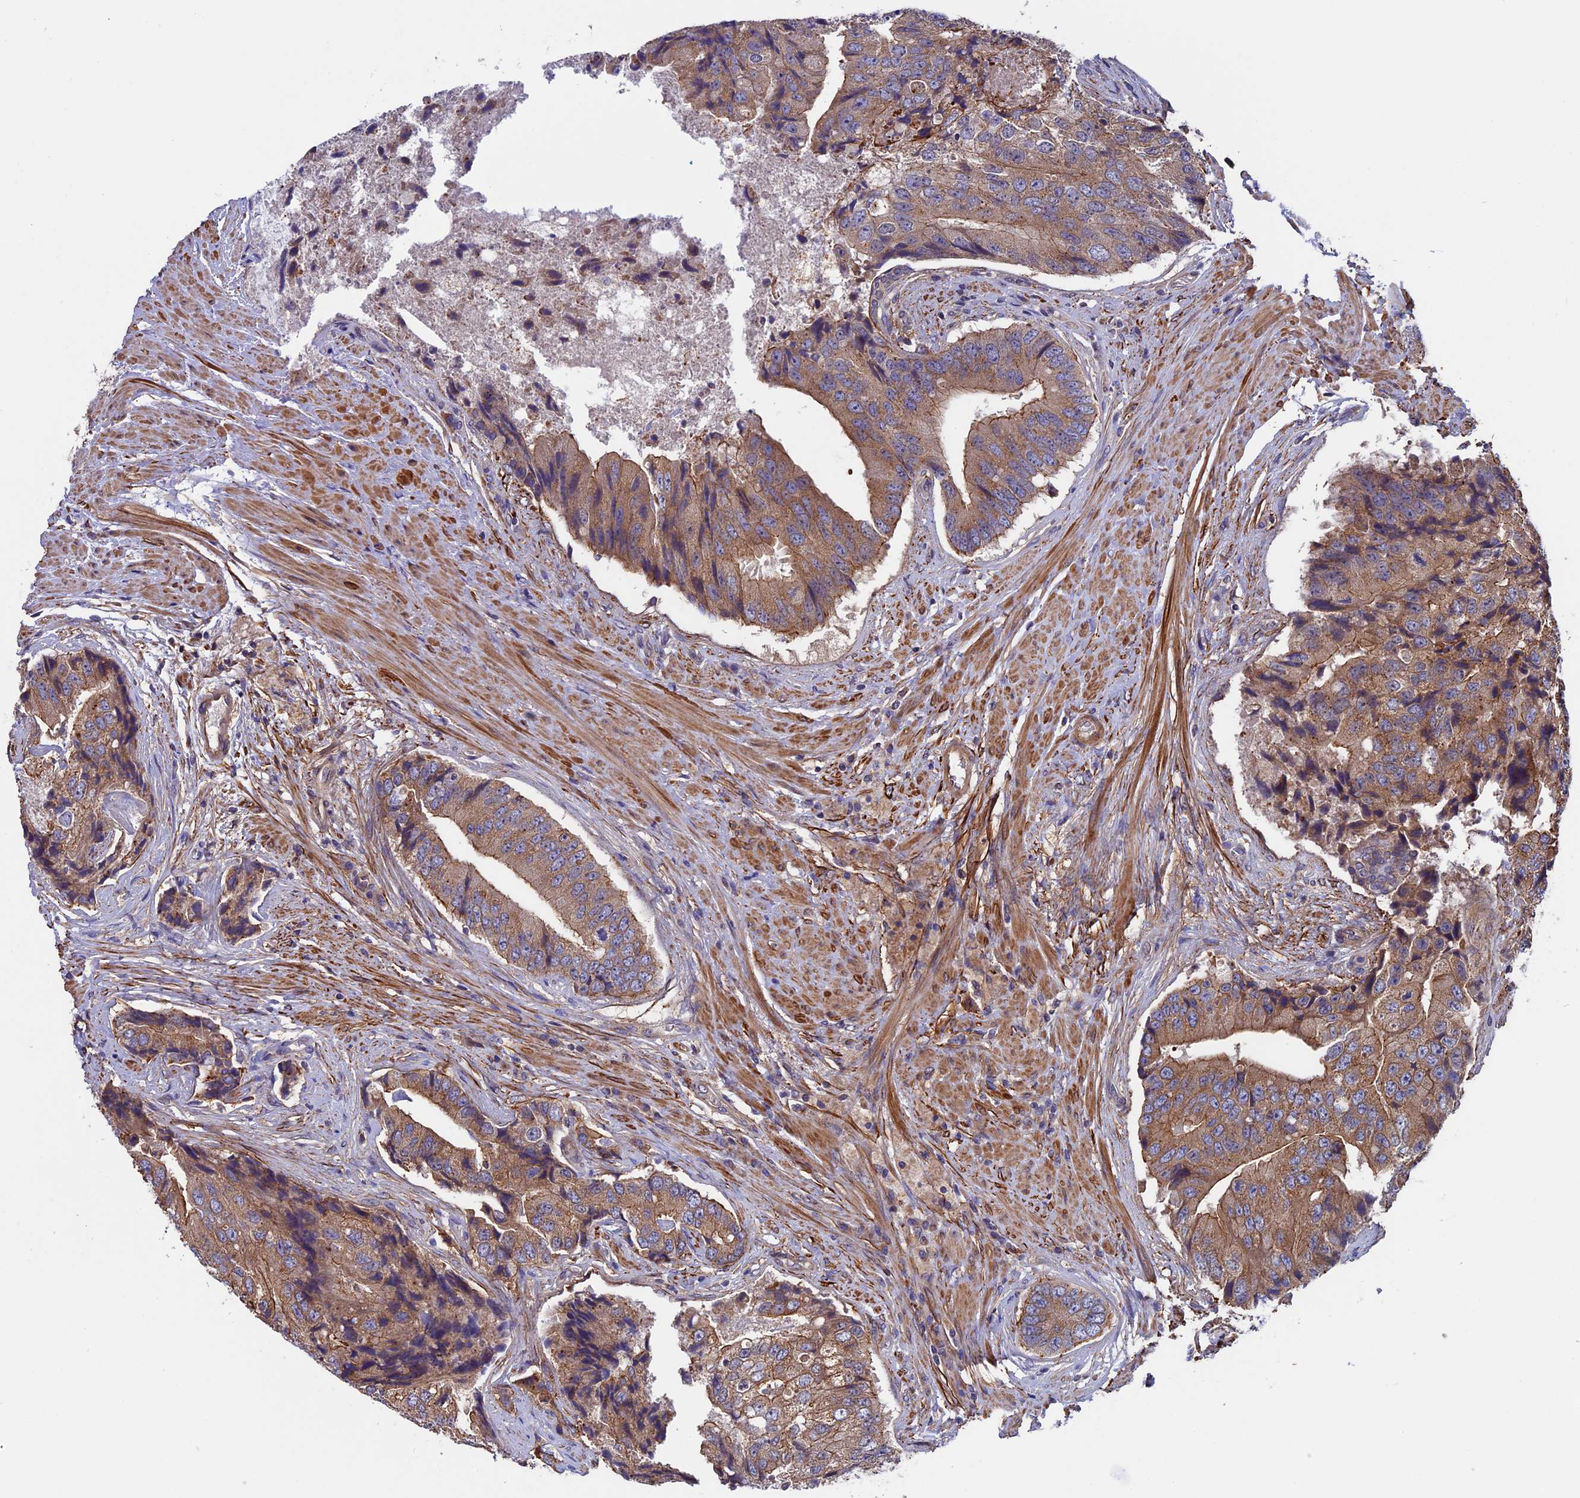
{"staining": {"intensity": "moderate", "quantity": ">75%", "location": "cytoplasmic/membranous"}, "tissue": "prostate cancer", "cell_type": "Tumor cells", "image_type": "cancer", "snomed": [{"axis": "morphology", "description": "Adenocarcinoma, High grade"}, {"axis": "topography", "description": "Prostate"}], "caption": "Prostate cancer stained for a protein (brown) reveals moderate cytoplasmic/membranous positive staining in approximately >75% of tumor cells.", "gene": "SLC9A5", "patient": {"sex": "male", "age": 70}}